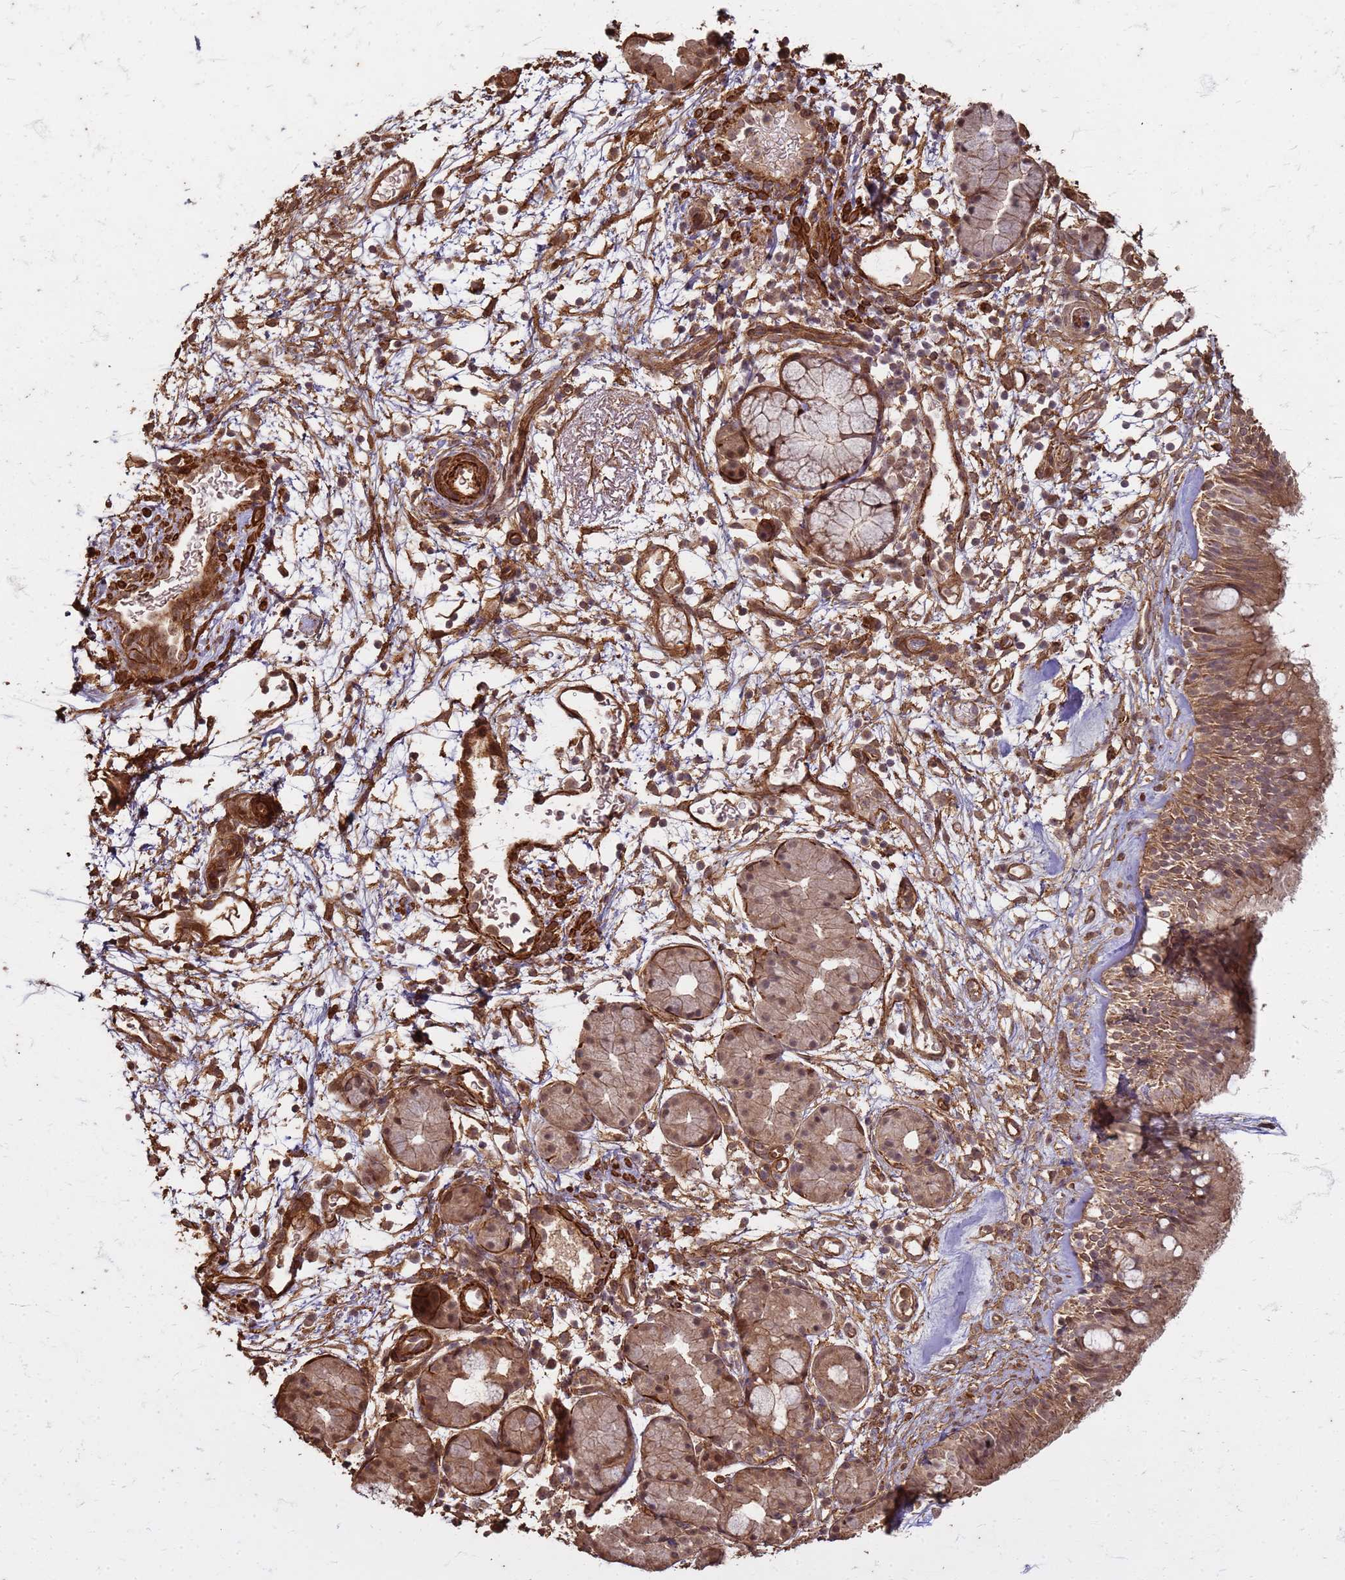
{"staining": {"intensity": "moderate", "quantity": ">75%", "location": "cytoplasmic/membranous,nuclear"}, "tissue": "nasopharynx", "cell_type": "Respiratory epithelial cells", "image_type": "normal", "snomed": [{"axis": "morphology", "description": "Normal tissue, NOS"}, {"axis": "topography", "description": "Nasopharynx"}], "caption": "An immunohistochemistry (IHC) photomicrograph of normal tissue is shown. Protein staining in brown labels moderate cytoplasmic/membranous,nuclear positivity in nasopharynx within respiratory epithelial cells. Ihc stains the protein in brown and the nuclei are stained blue.", "gene": "KIF26A", "patient": {"sex": "female", "age": 81}}